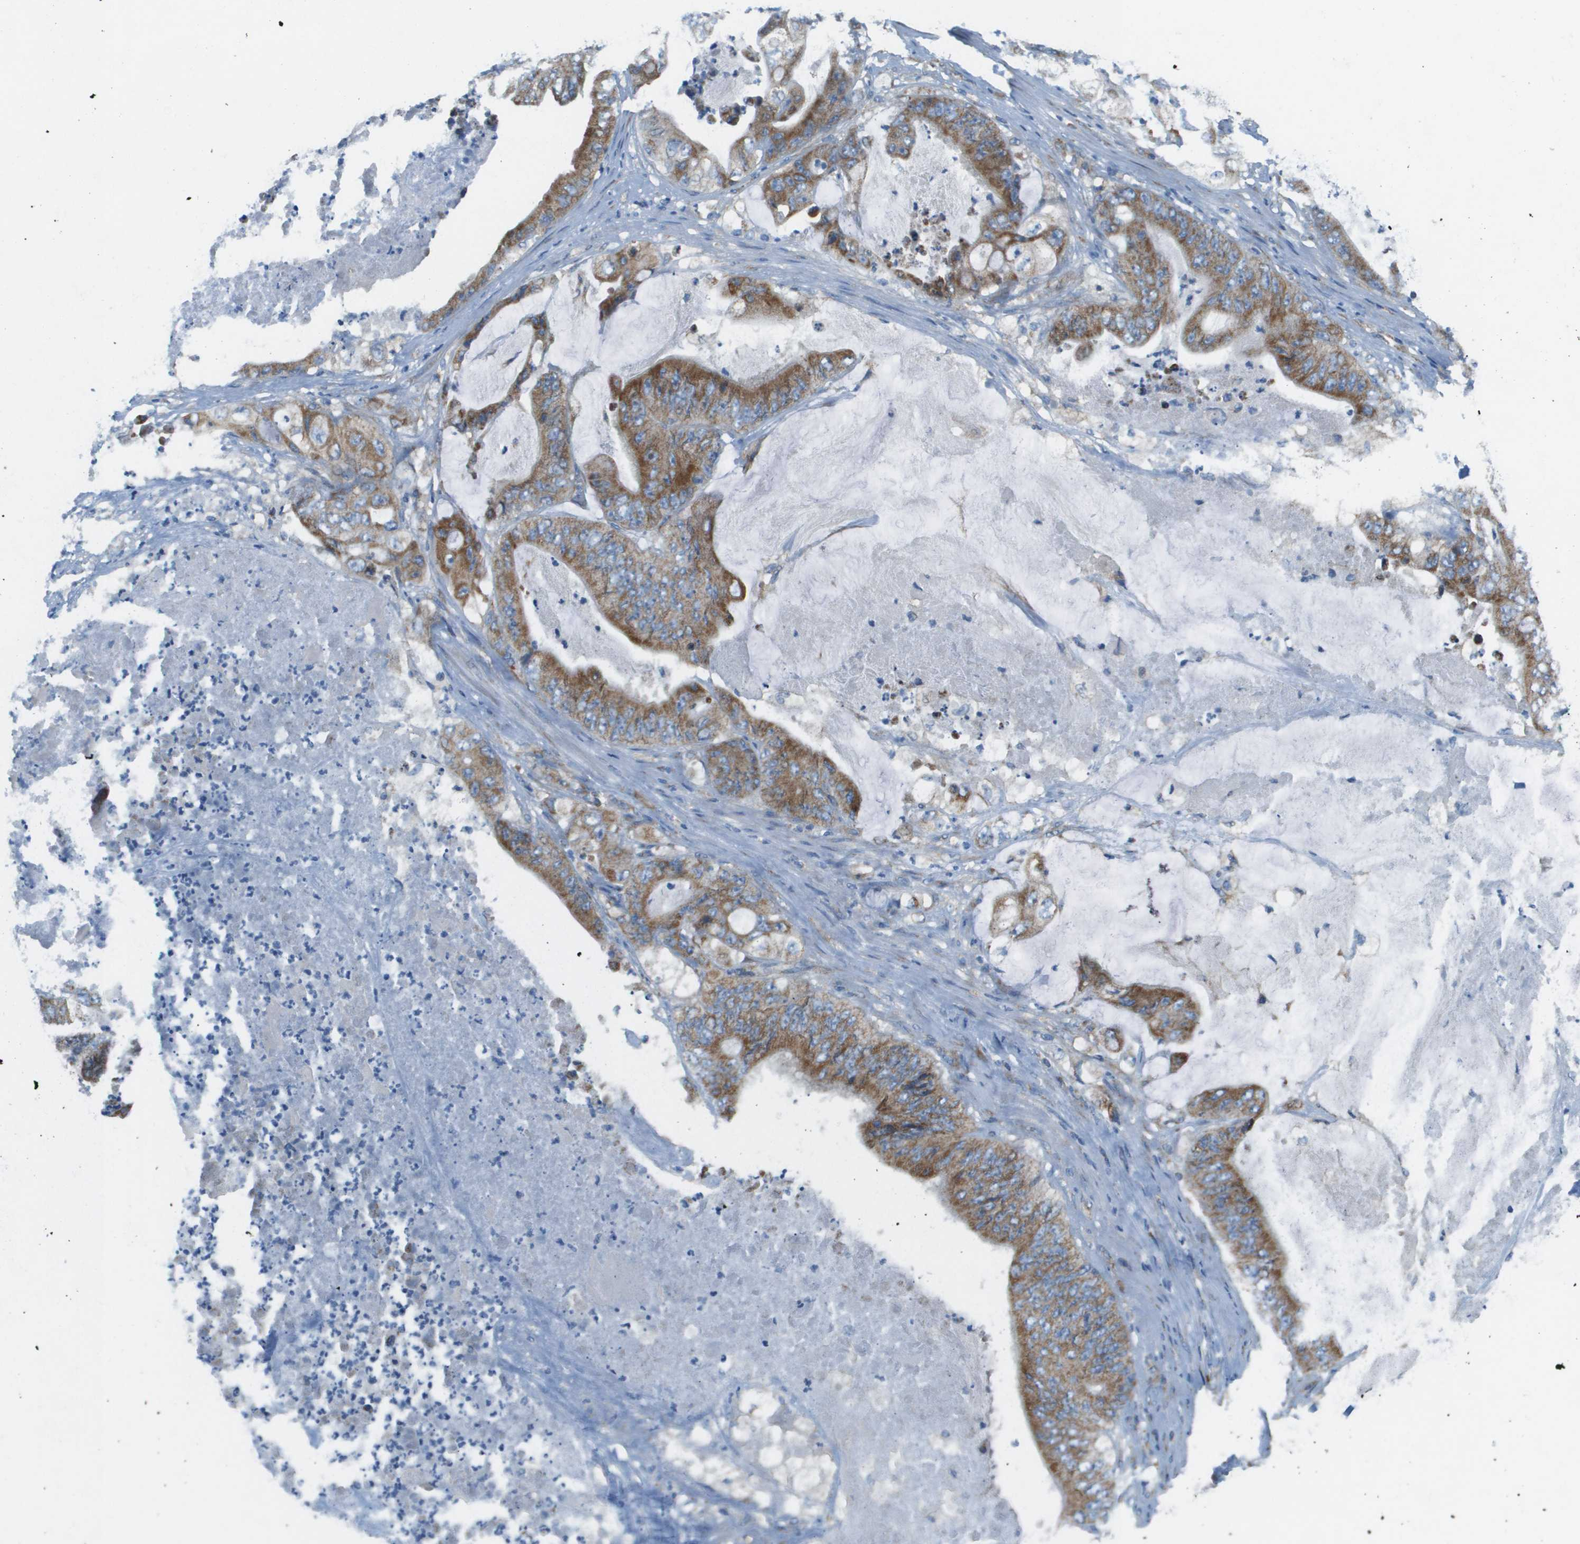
{"staining": {"intensity": "strong", "quantity": ">75%", "location": "cytoplasmic/membranous"}, "tissue": "stomach cancer", "cell_type": "Tumor cells", "image_type": "cancer", "snomed": [{"axis": "morphology", "description": "Adenocarcinoma, NOS"}, {"axis": "topography", "description": "Stomach"}], "caption": "IHC (DAB (3,3'-diaminobenzidine)) staining of human stomach cancer exhibits strong cytoplasmic/membranous protein expression in about >75% of tumor cells.", "gene": "TAOK3", "patient": {"sex": "female", "age": 73}}